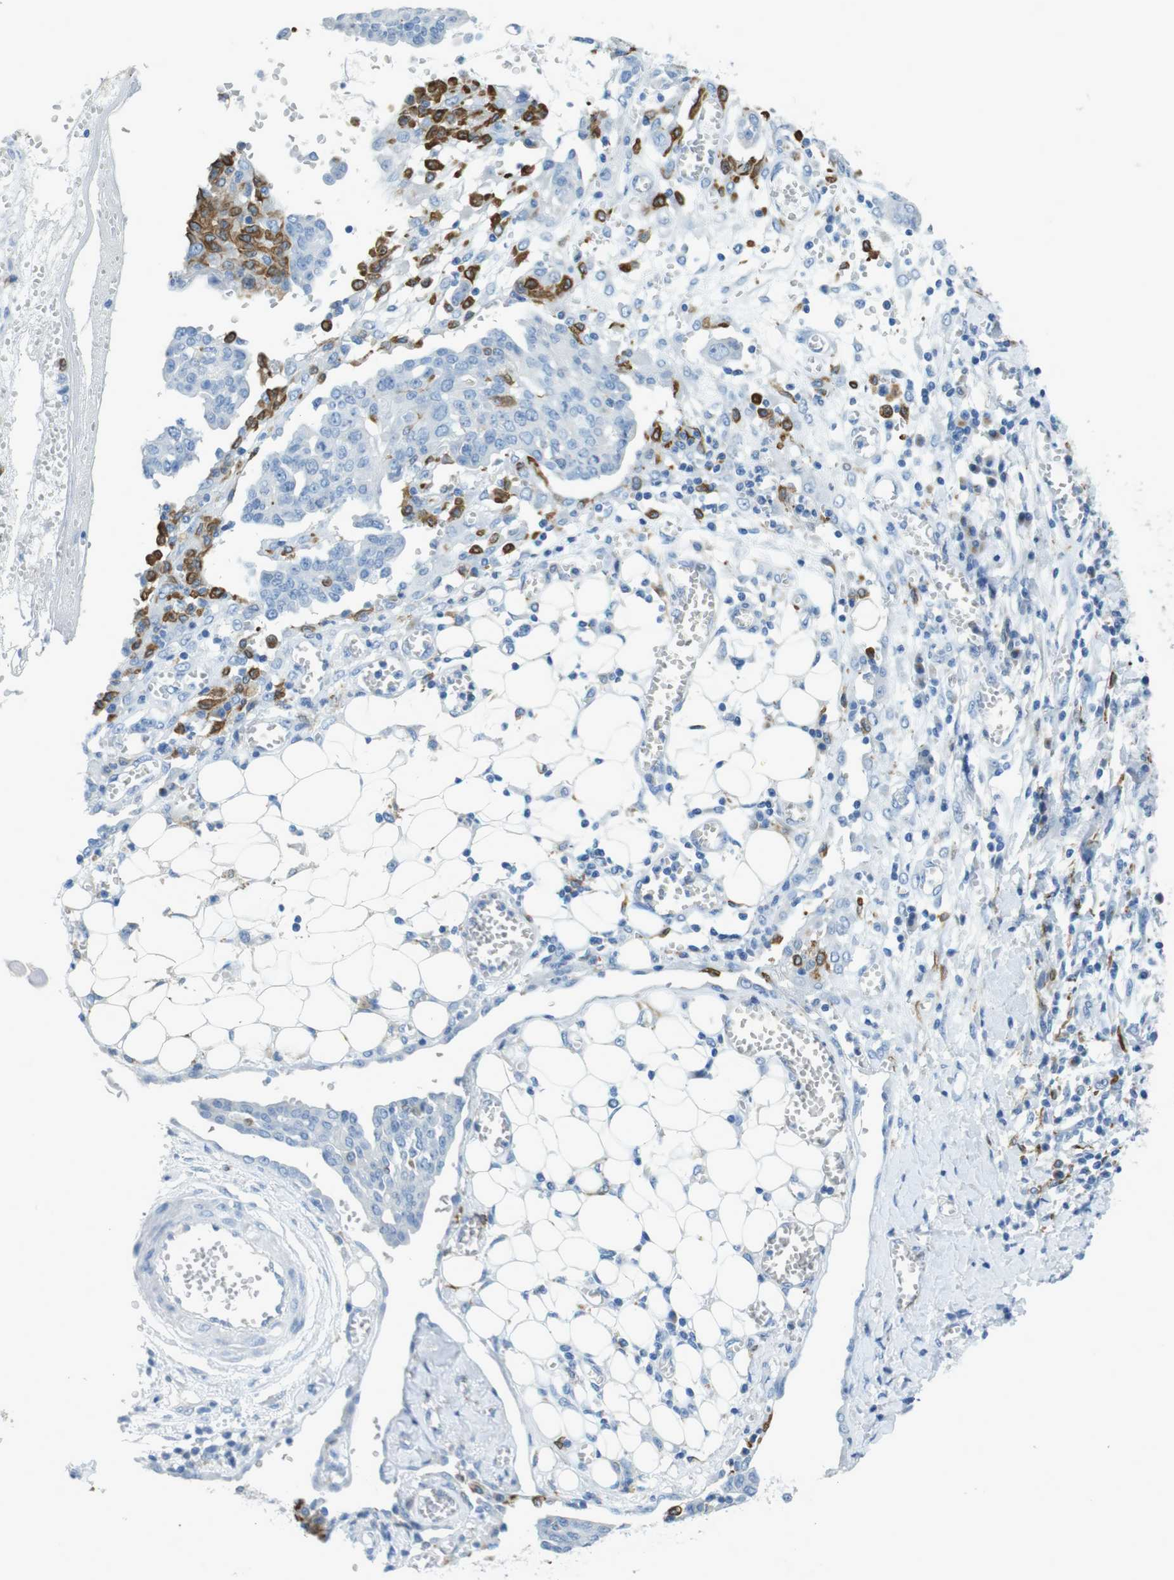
{"staining": {"intensity": "negative", "quantity": "none", "location": "none"}, "tissue": "ovarian cancer", "cell_type": "Tumor cells", "image_type": "cancer", "snomed": [{"axis": "morphology", "description": "Cystadenocarcinoma, serous, NOS"}, {"axis": "topography", "description": "Soft tissue"}, {"axis": "topography", "description": "Ovary"}], "caption": "Immunohistochemistry (IHC) image of neoplastic tissue: human ovarian cancer stained with DAB (3,3'-diaminobenzidine) exhibits no significant protein positivity in tumor cells.", "gene": "CD320", "patient": {"sex": "female", "age": 57}}